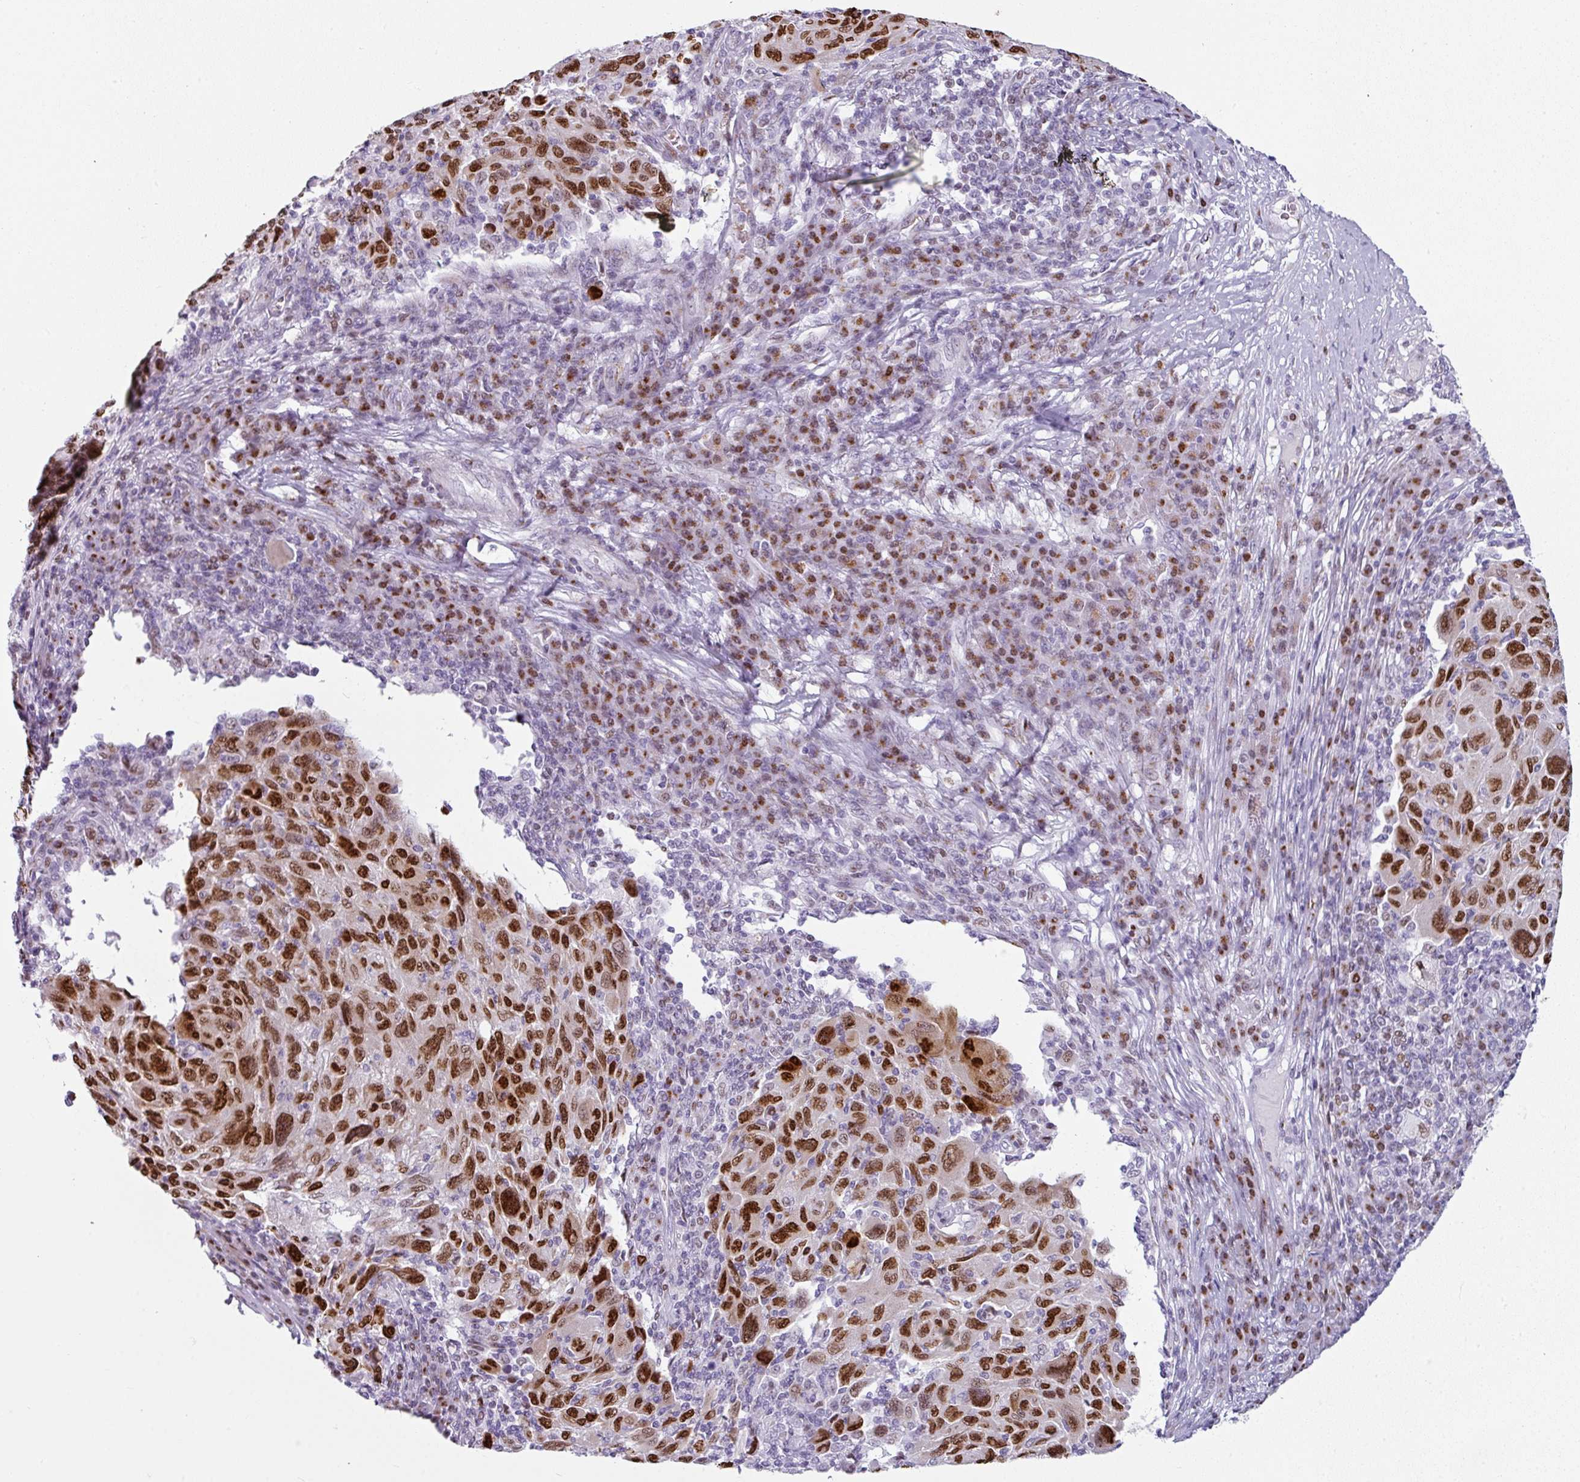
{"staining": {"intensity": "strong", "quantity": ">75%", "location": "nuclear"}, "tissue": "melanoma", "cell_type": "Tumor cells", "image_type": "cancer", "snomed": [{"axis": "morphology", "description": "Malignant melanoma, NOS"}, {"axis": "topography", "description": "Skin"}], "caption": "Malignant melanoma stained for a protein (brown) demonstrates strong nuclear positive positivity in about >75% of tumor cells.", "gene": "SYT8", "patient": {"sex": "male", "age": 53}}